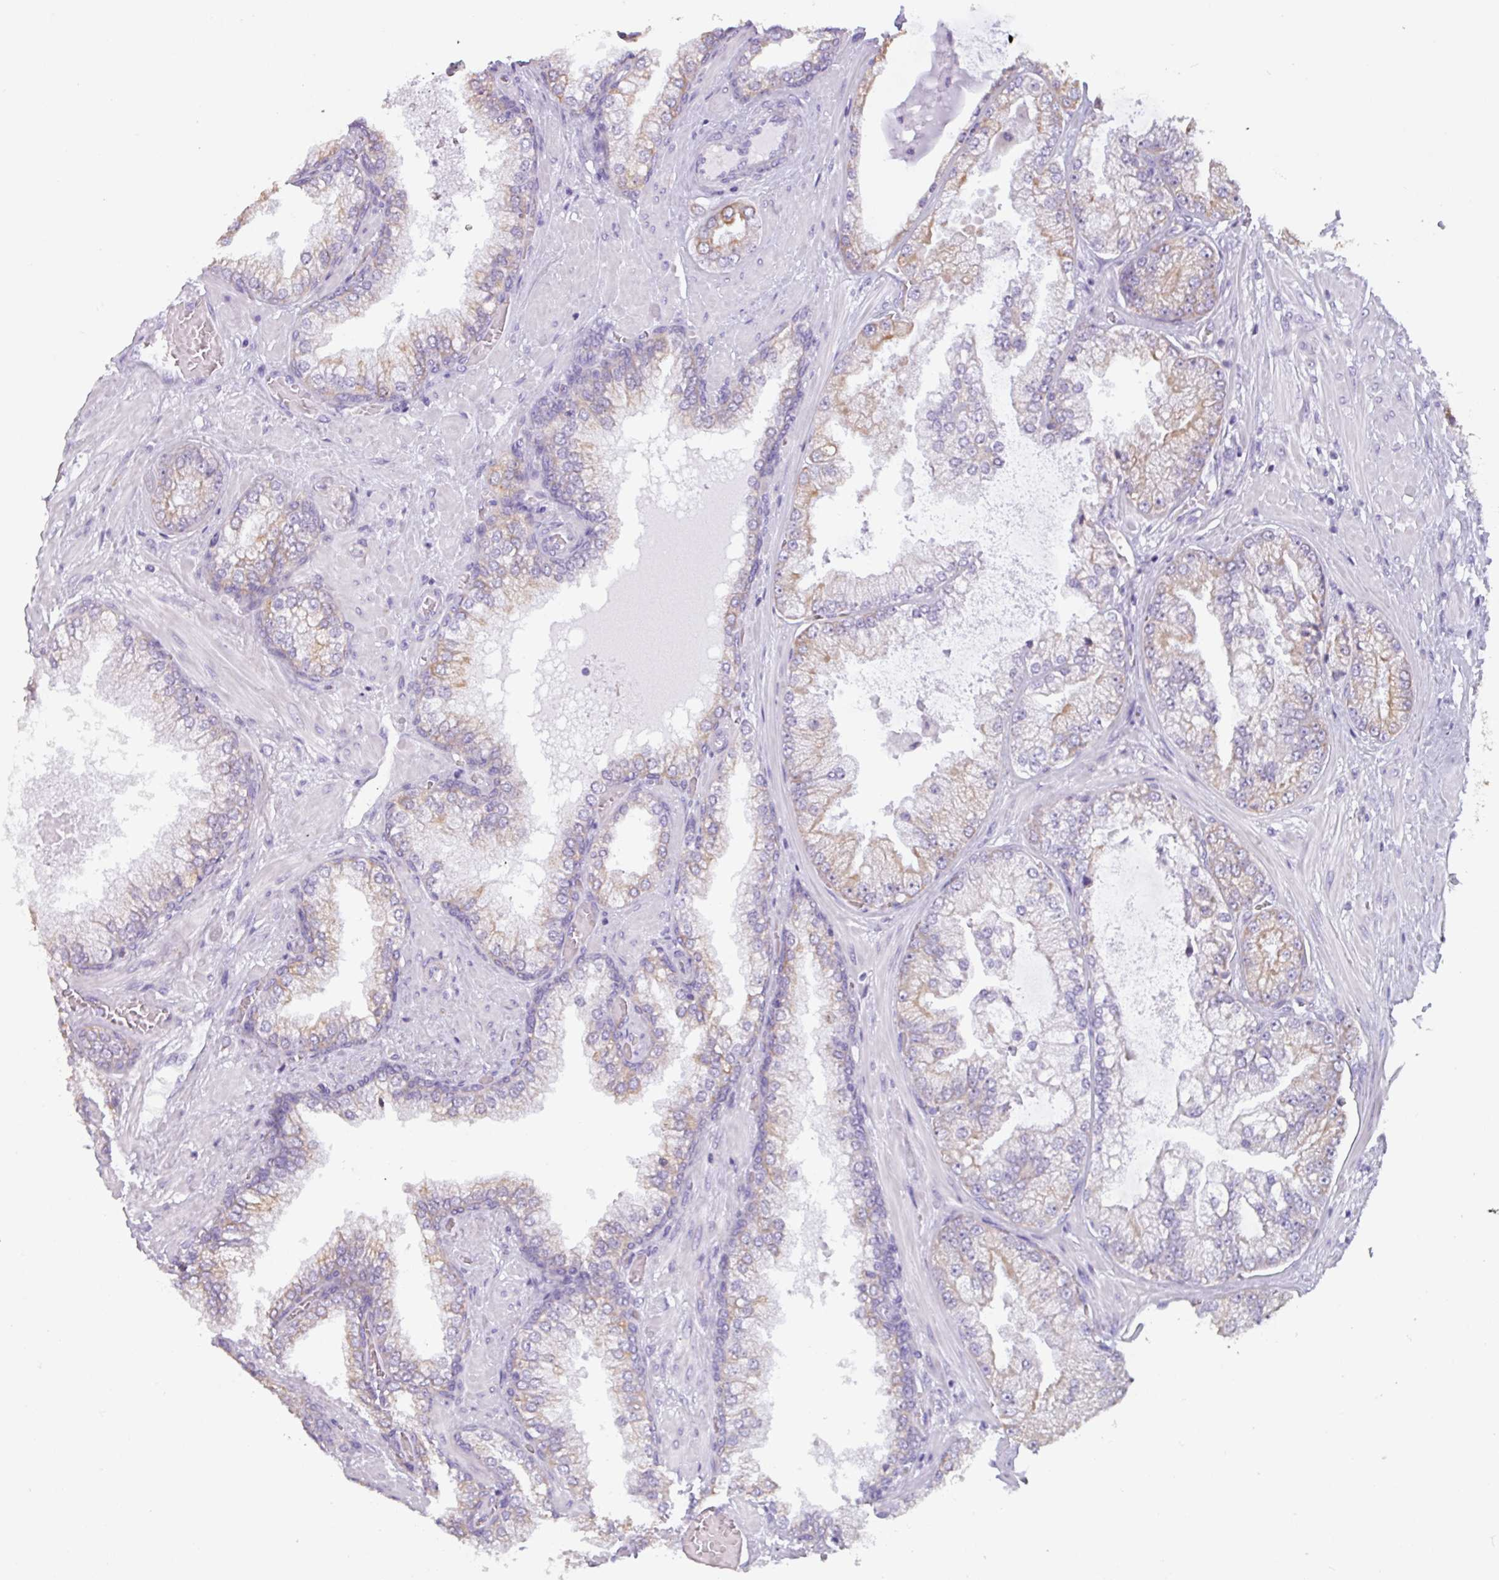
{"staining": {"intensity": "weak", "quantity": "25%-75%", "location": "cytoplasmic/membranous"}, "tissue": "prostate cancer", "cell_type": "Tumor cells", "image_type": "cancer", "snomed": [{"axis": "morphology", "description": "Adenocarcinoma, Low grade"}, {"axis": "topography", "description": "Prostate"}], "caption": "This is a histology image of immunohistochemistry staining of prostate cancer, which shows weak staining in the cytoplasmic/membranous of tumor cells.", "gene": "CAMK1", "patient": {"sex": "male", "age": 57}}